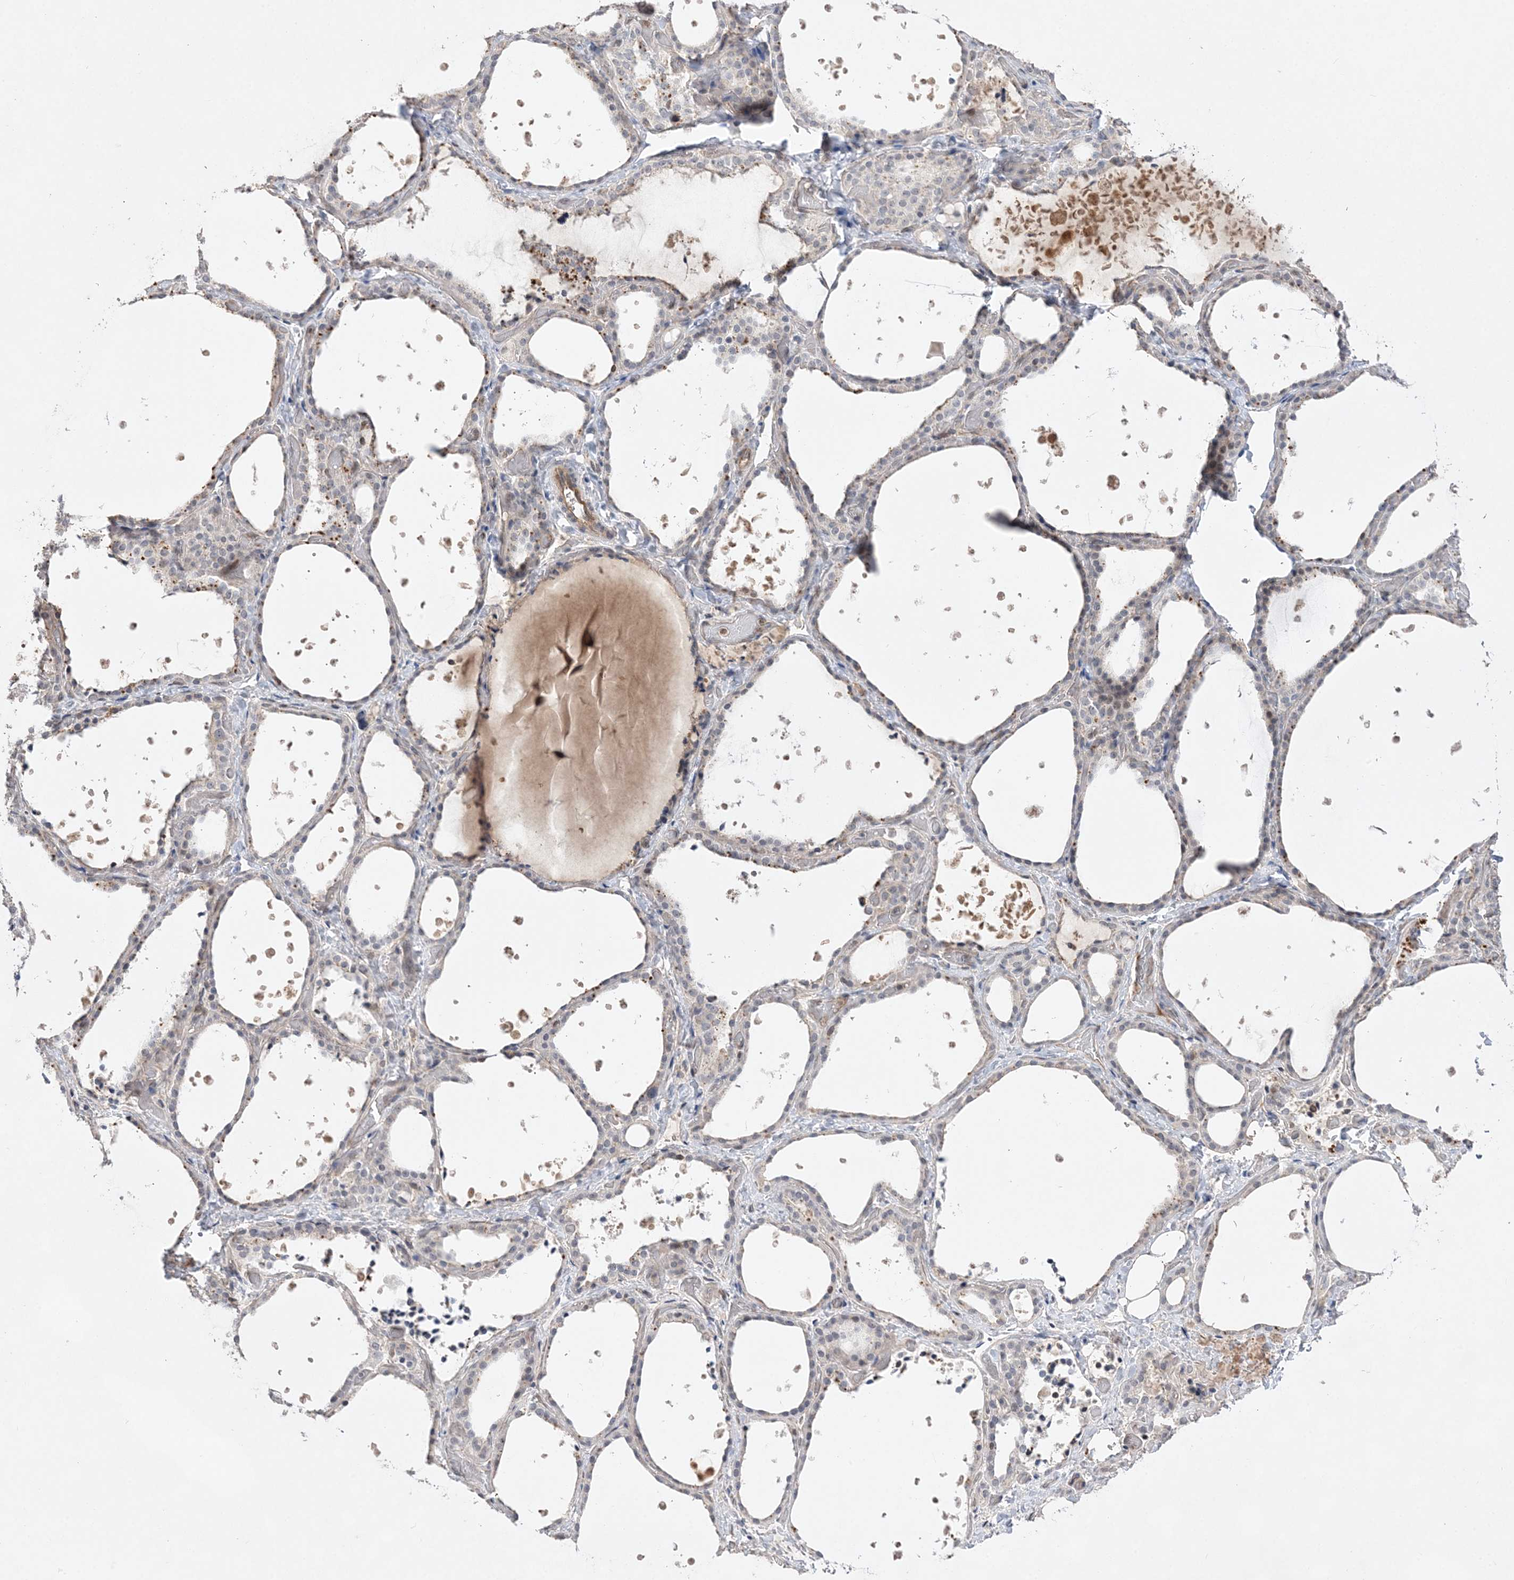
{"staining": {"intensity": "strong", "quantity": "<25%", "location": "cytoplasmic/membranous"}, "tissue": "thyroid gland", "cell_type": "Glandular cells", "image_type": "normal", "snomed": [{"axis": "morphology", "description": "Normal tissue, NOS"}, {"axis": "topography", "description": "Thyroid gland"}], "caption": "Brown immunohistochemical staining in normal human thyroid gland shows strong cytoplasmic/membranous expression in about <25% of glandular cells. The staining is performed using DAB brown chromogen to label protein expression. The nuclei are counter-stained blue using hematoxylin.", "gene": "TMEM132B", "patient": {"sex": "female", "age": 44}}